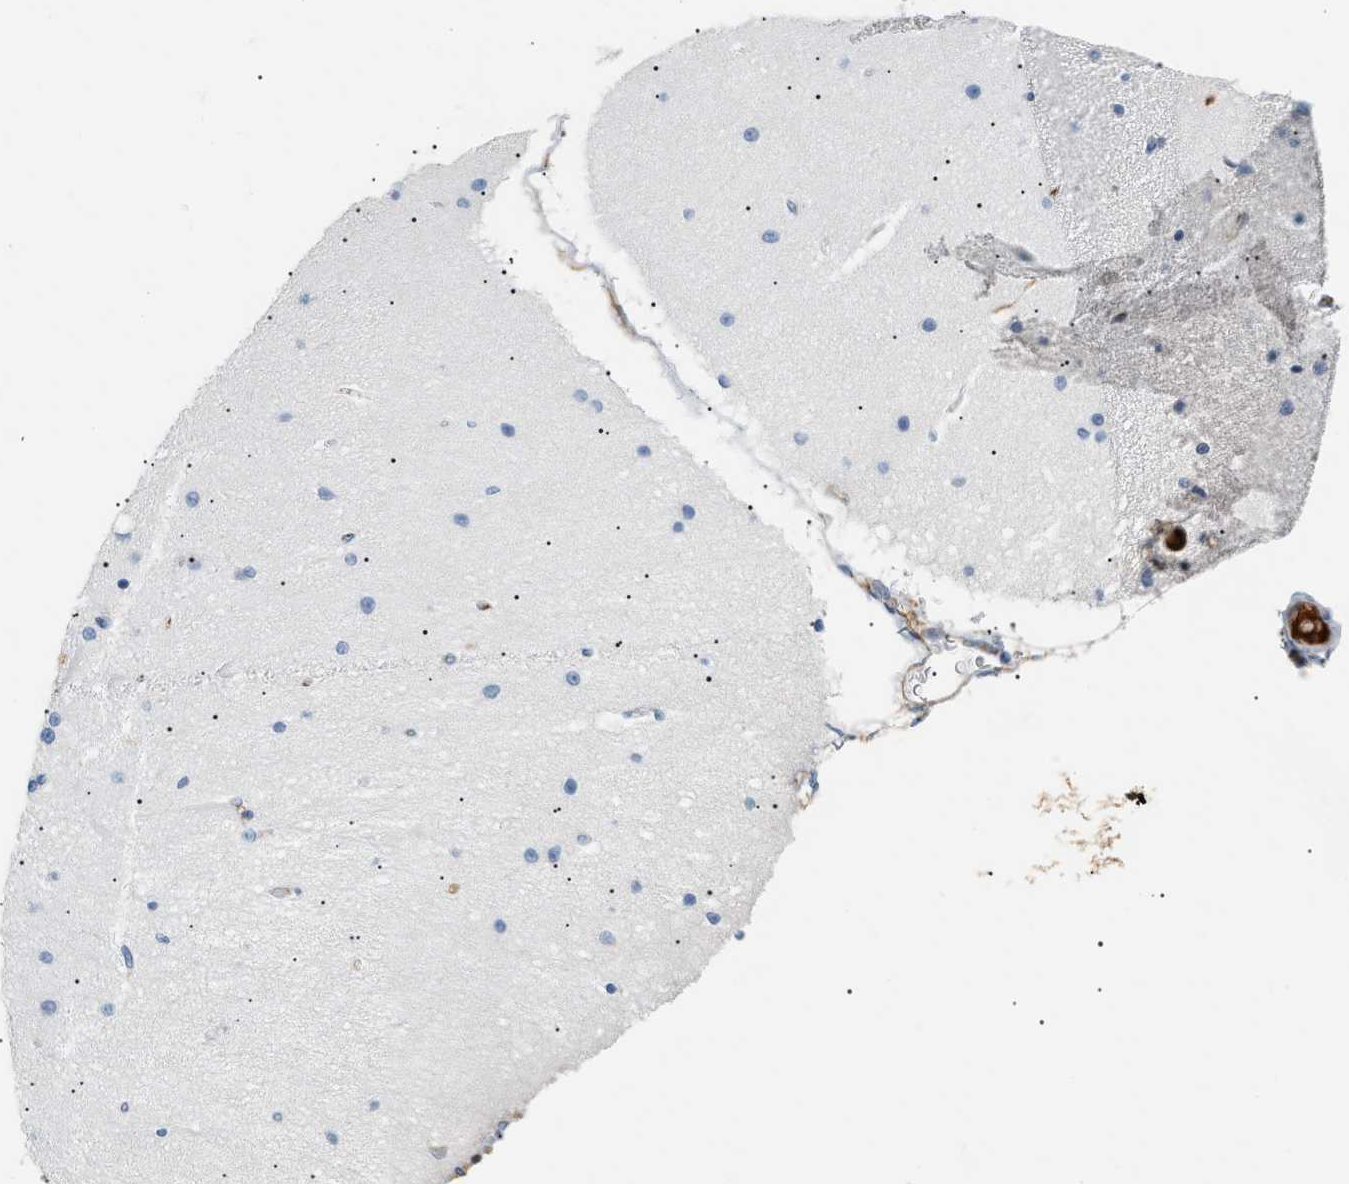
{"staining": {"intensity": "negative", "quantity": "none", "location": "none"}, "tissue": "cerebellum", "cell_type": "Cells in granular layer", "image_type": "normal", "snomed": [{"axis": "morphology", "description": "Normal tissue, NOS"}, {"axis": "topography", "description": "Cerebellum"}], "caption": "IHC histopathology image of normal cerebellum: human cerebellum stained with DAB (3,3'-diaminobenzidine) reveals no significant protein positivity in cells in granular layer. Brightfield microscopy of immunohistochemistry stained with DAB (3,3'-diaminobenzidine) (brown) and hematoxylin (blue), captured at high magnification.", "gene": "CFH", "patient": {"sex": "female", "age": 54}}